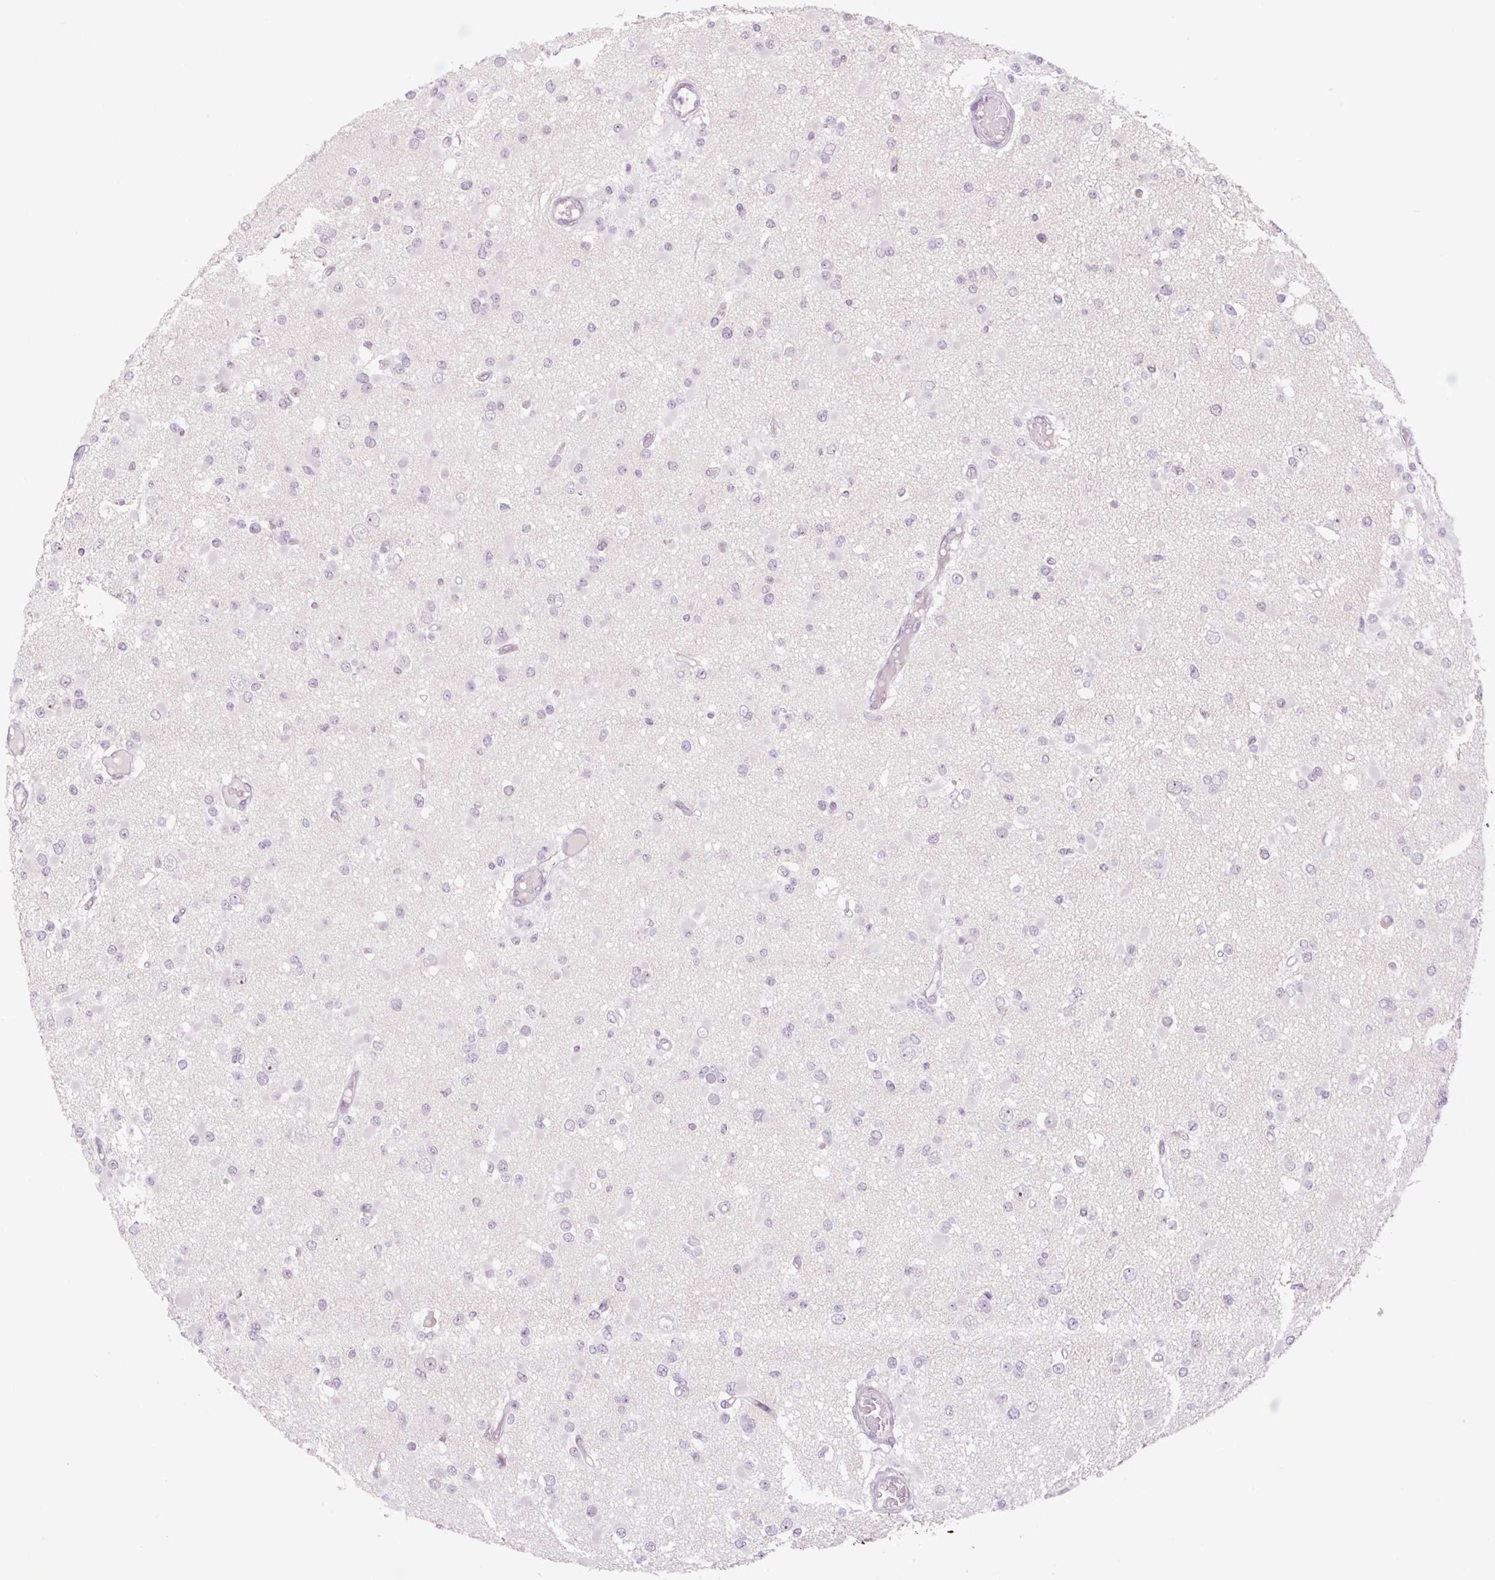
{"staining": {"intensity": "negative", "quantity": "none", "location": "none"}, "tissue": "glioma", "cell_type": "Tumor cells", "image_type": "cancer", "snomed": [{"axis": "morphology", "description": "Glioma, malignant, Low grade"}, {"axis": "topography", "description": "Brain"}], "caption": "An IHC histopathology image of malignant glioma (low-grade) is shown. There is no staining in tumor cells of malignant glioma (low-grade).", "gene": "ZNF417", "patient": {"sex": "female", "age": 22}}